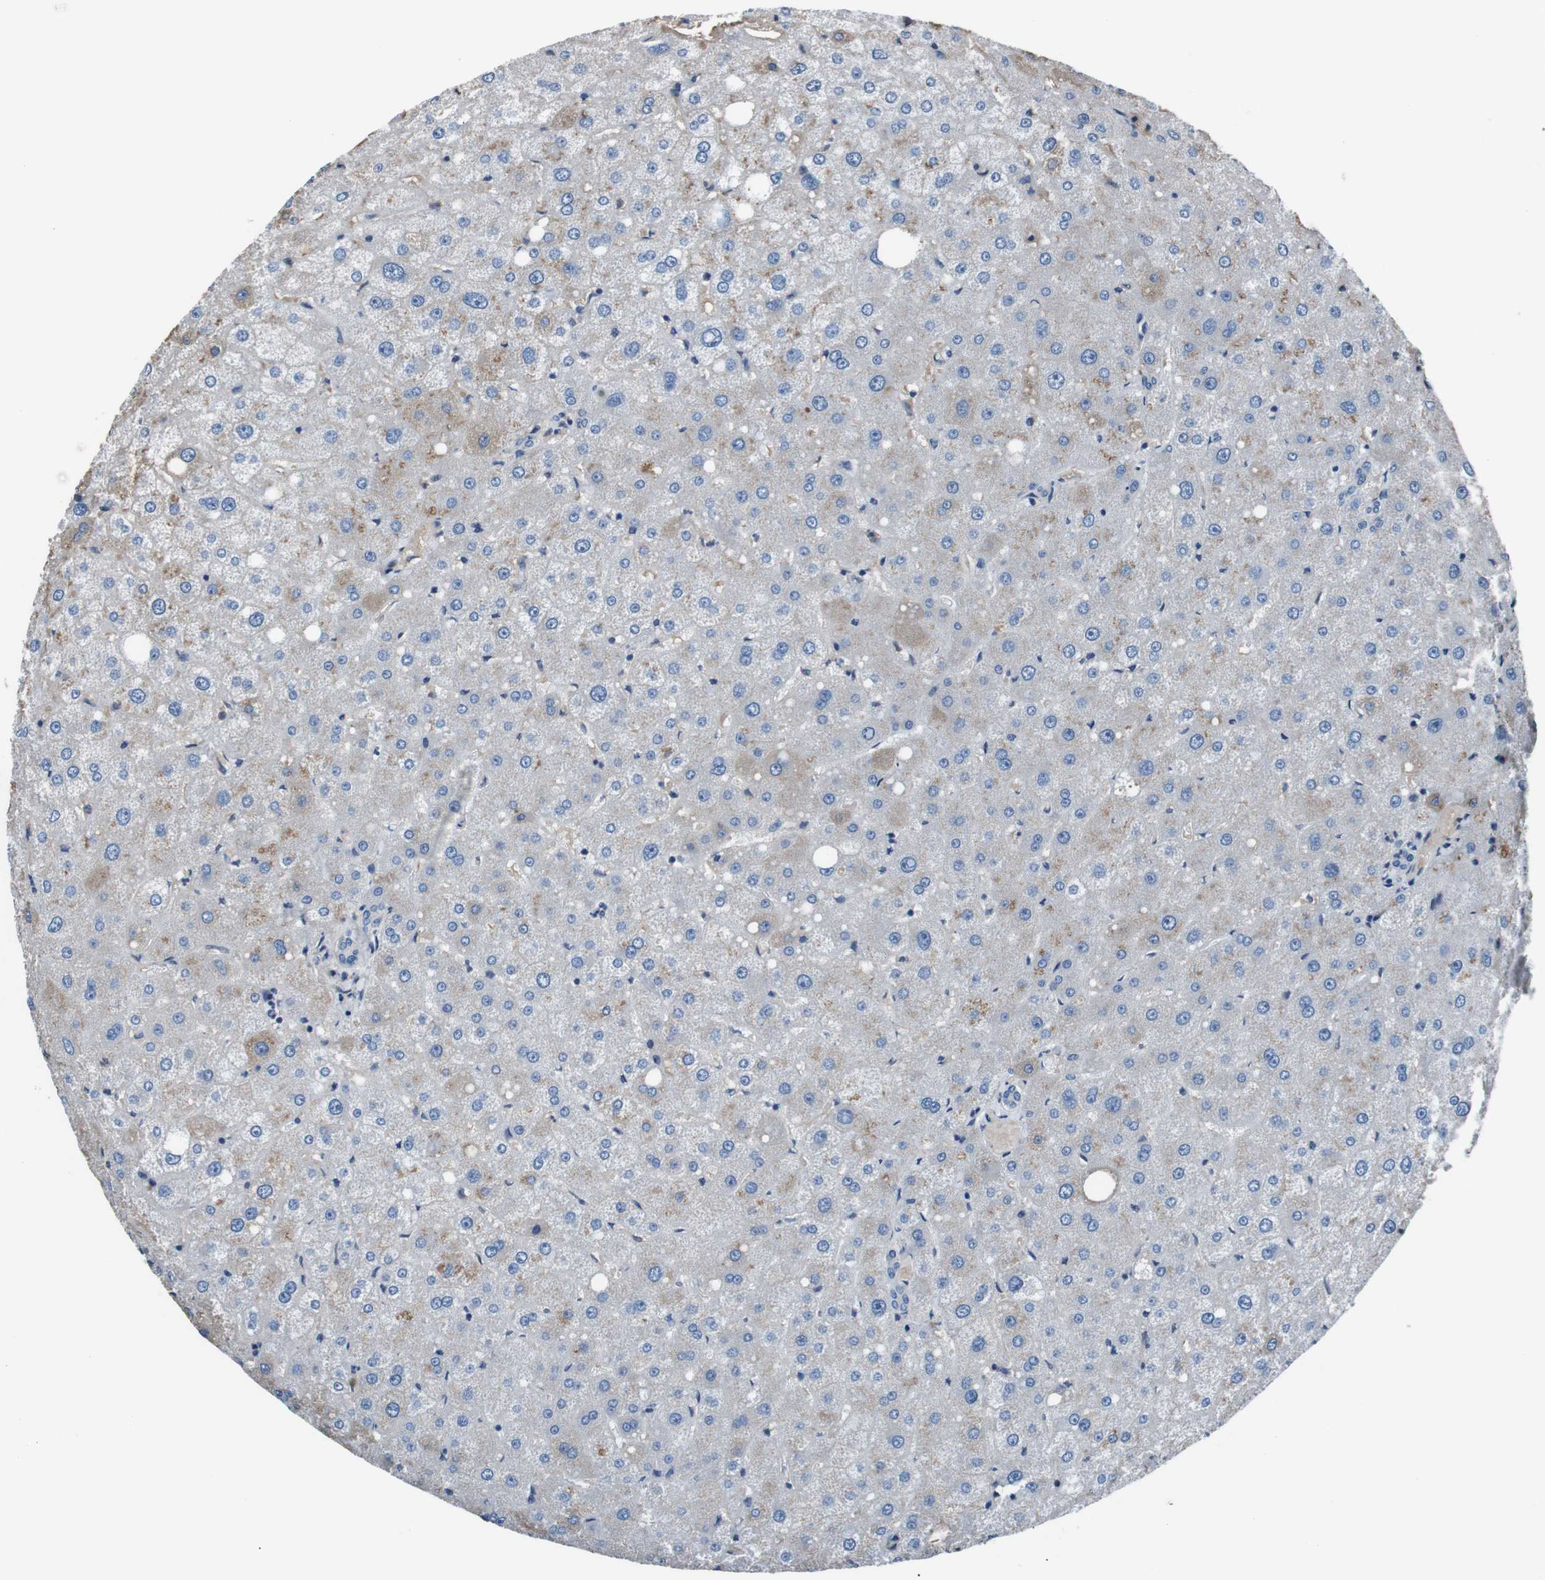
{"staining": {"intensity": "negative", "quantity": "none", "location": "none"}, "tissue": "liver", "cell_type": "Cholangiocytes", "image_type": "normal", "snomed": [{"axis": "morphology", "description": "Normal tissue, NOS"}, {"axis": "topography", "description": "Liver"}], "caption": "Immunohistochemistry image of normal liver stained for a protein (brown), which reveals no staining in cholangiocytes.", "gene": "LEP", "patient": {"sex": "male", "age": 73}}